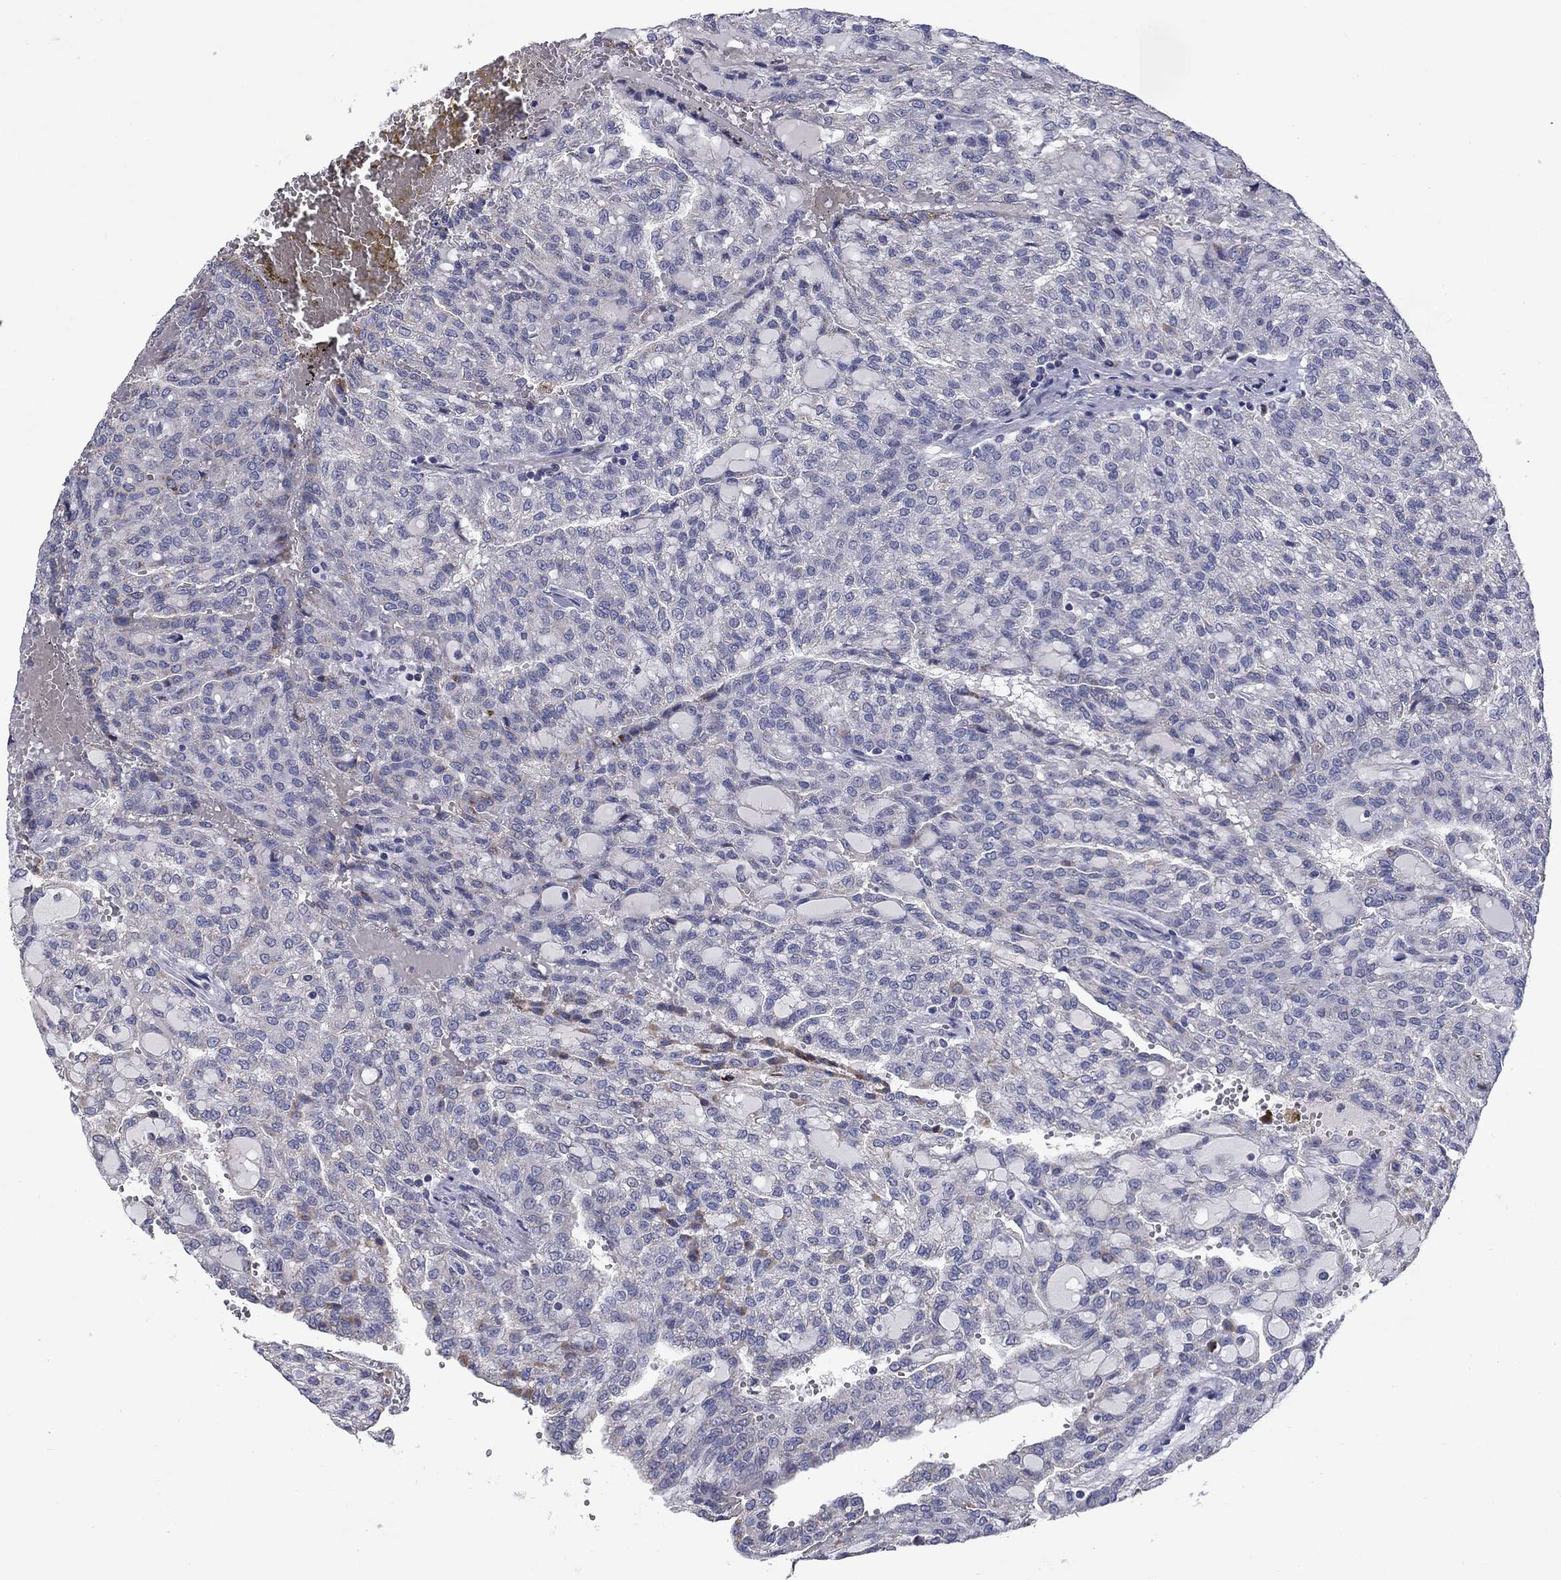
{"staining": {"intensity": "negative", "quantity": "none", "location": "none"}, "tissue": "renal cancer", "cell_type": "Tumor cells", "image_type": "cancer", "snomed": [{"axis": "morphology", "description": "Adenocarcinoma, NOS"}, {"axis": "topography", "description": "Kidney"}], "caption": "This micrograph is of renal cancer (adenocarcinoma) stained with IHC to label a protein in brown with the nuclei are counter-stained blue. There is no expression in tumor cells.", "gene": "FRK", "patient": {"sex": "male", "age": 63}}